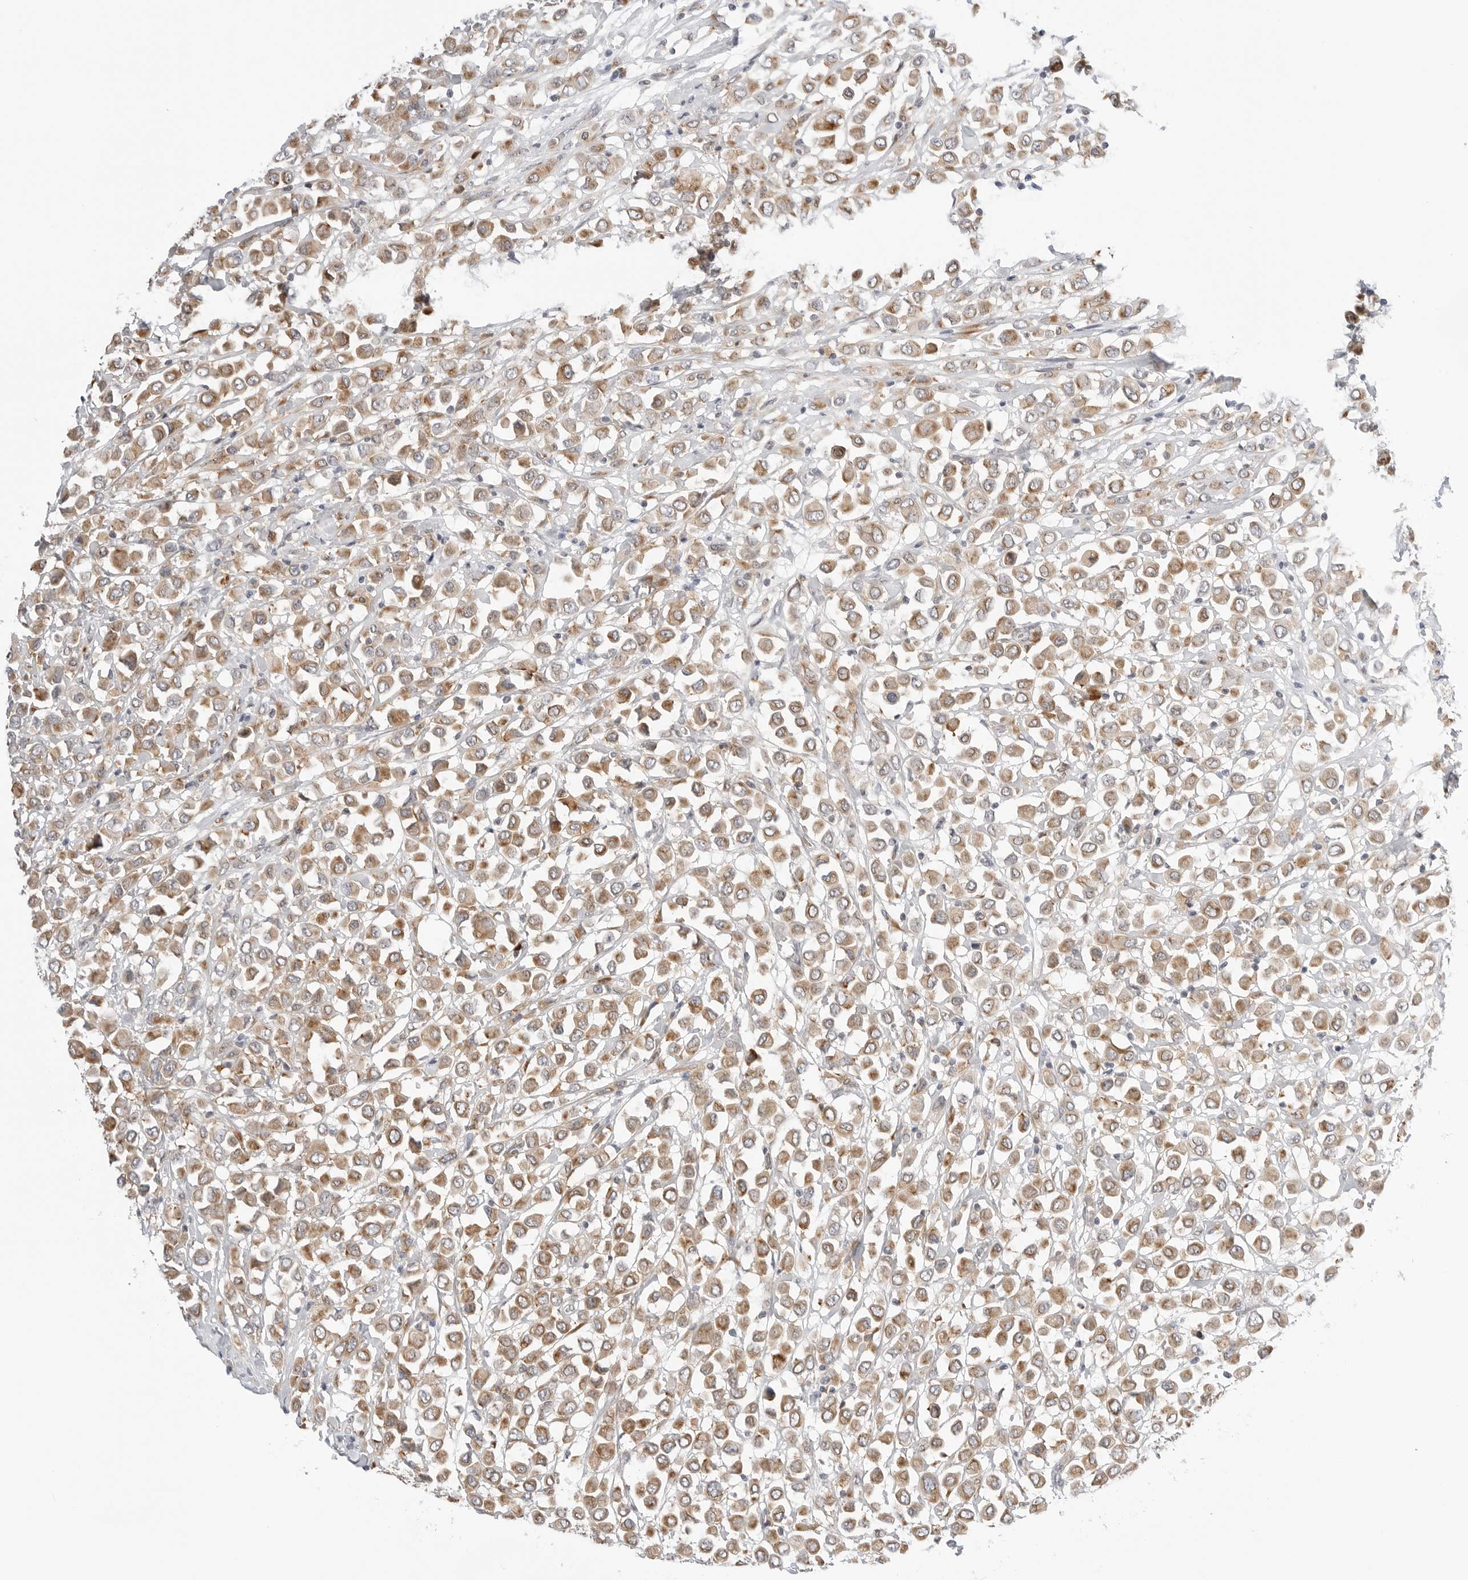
{"staining": {"intensity": "moderate", "quantity": ">75%", "location": "cytoplasmic/membranous"}, "tissue": "breast cancer", "cell_type": "Tumor cells", "image_type": "cancer", "snomed": [{"axis": "morphology", "description": "Duct carcinoma"}, {"axis": "topography", "description": "Breast"}], "caption": "This is an image of immunohistochemistry staining of breast cancer (invasive ductal carcinoma), which shows moderate expression in the cytoplasmic/membranous of tumor cells.", "gene": "RPN1", "patient": {"sex": "female", "age": 61}}